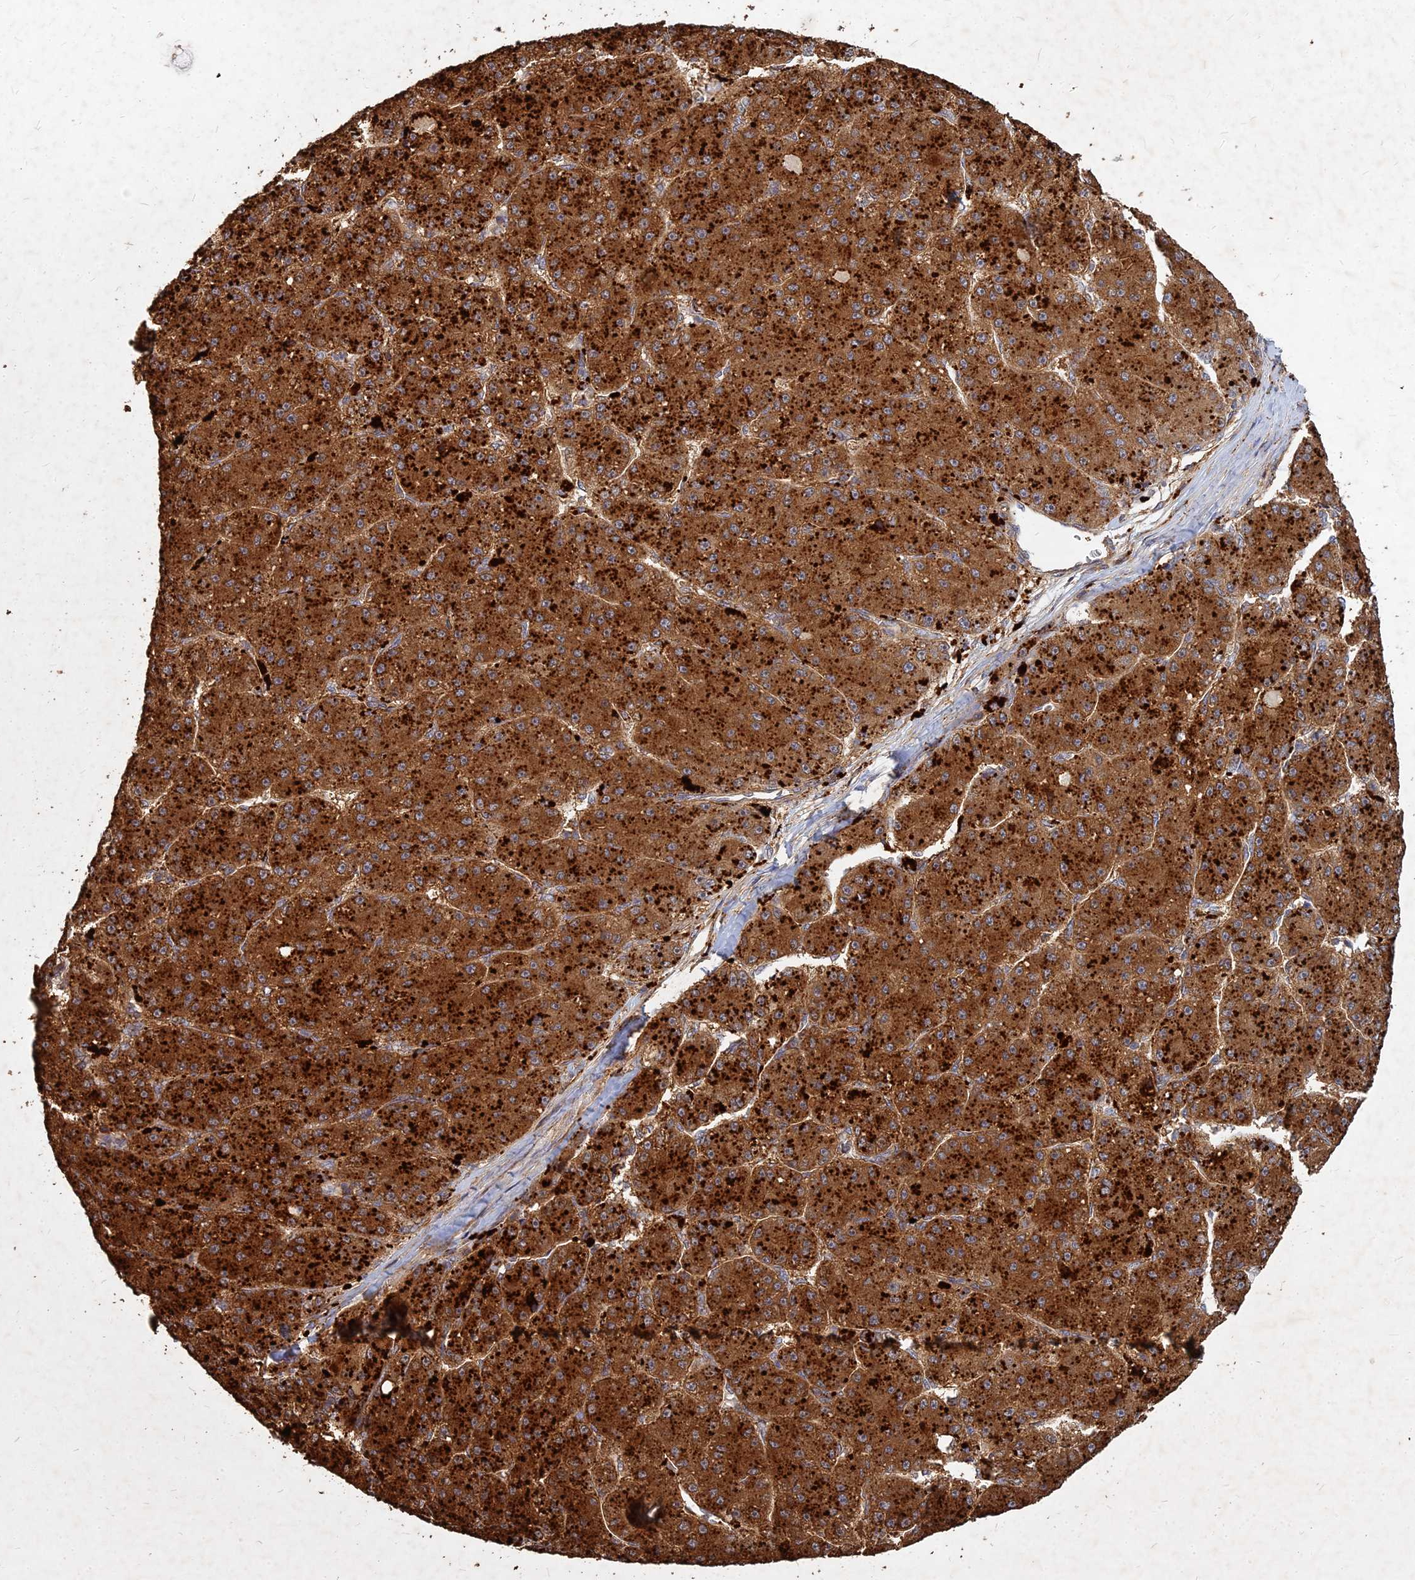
{"staining": {"intensity": "strong", "quantity": ">75%", "location": "cytoplasmic/membranous"}, "tissue": "liver cancer", "cell_type": "Tumor cells", "image_type": "cancer", "snomed": [{"axis": "morphology", "description": "Carcinoma, Hepatocellular, NOS"}, {"axis": "topography", "description": "Liver"}], "caption": "Human liver cancer stained for a protein (brown) reveals strong cytoplasmic/membranous positive positivity in approximately >75% of tumor cells.", "gene": "UBE2W", "patient": {"sex": "male", "age": 67}}